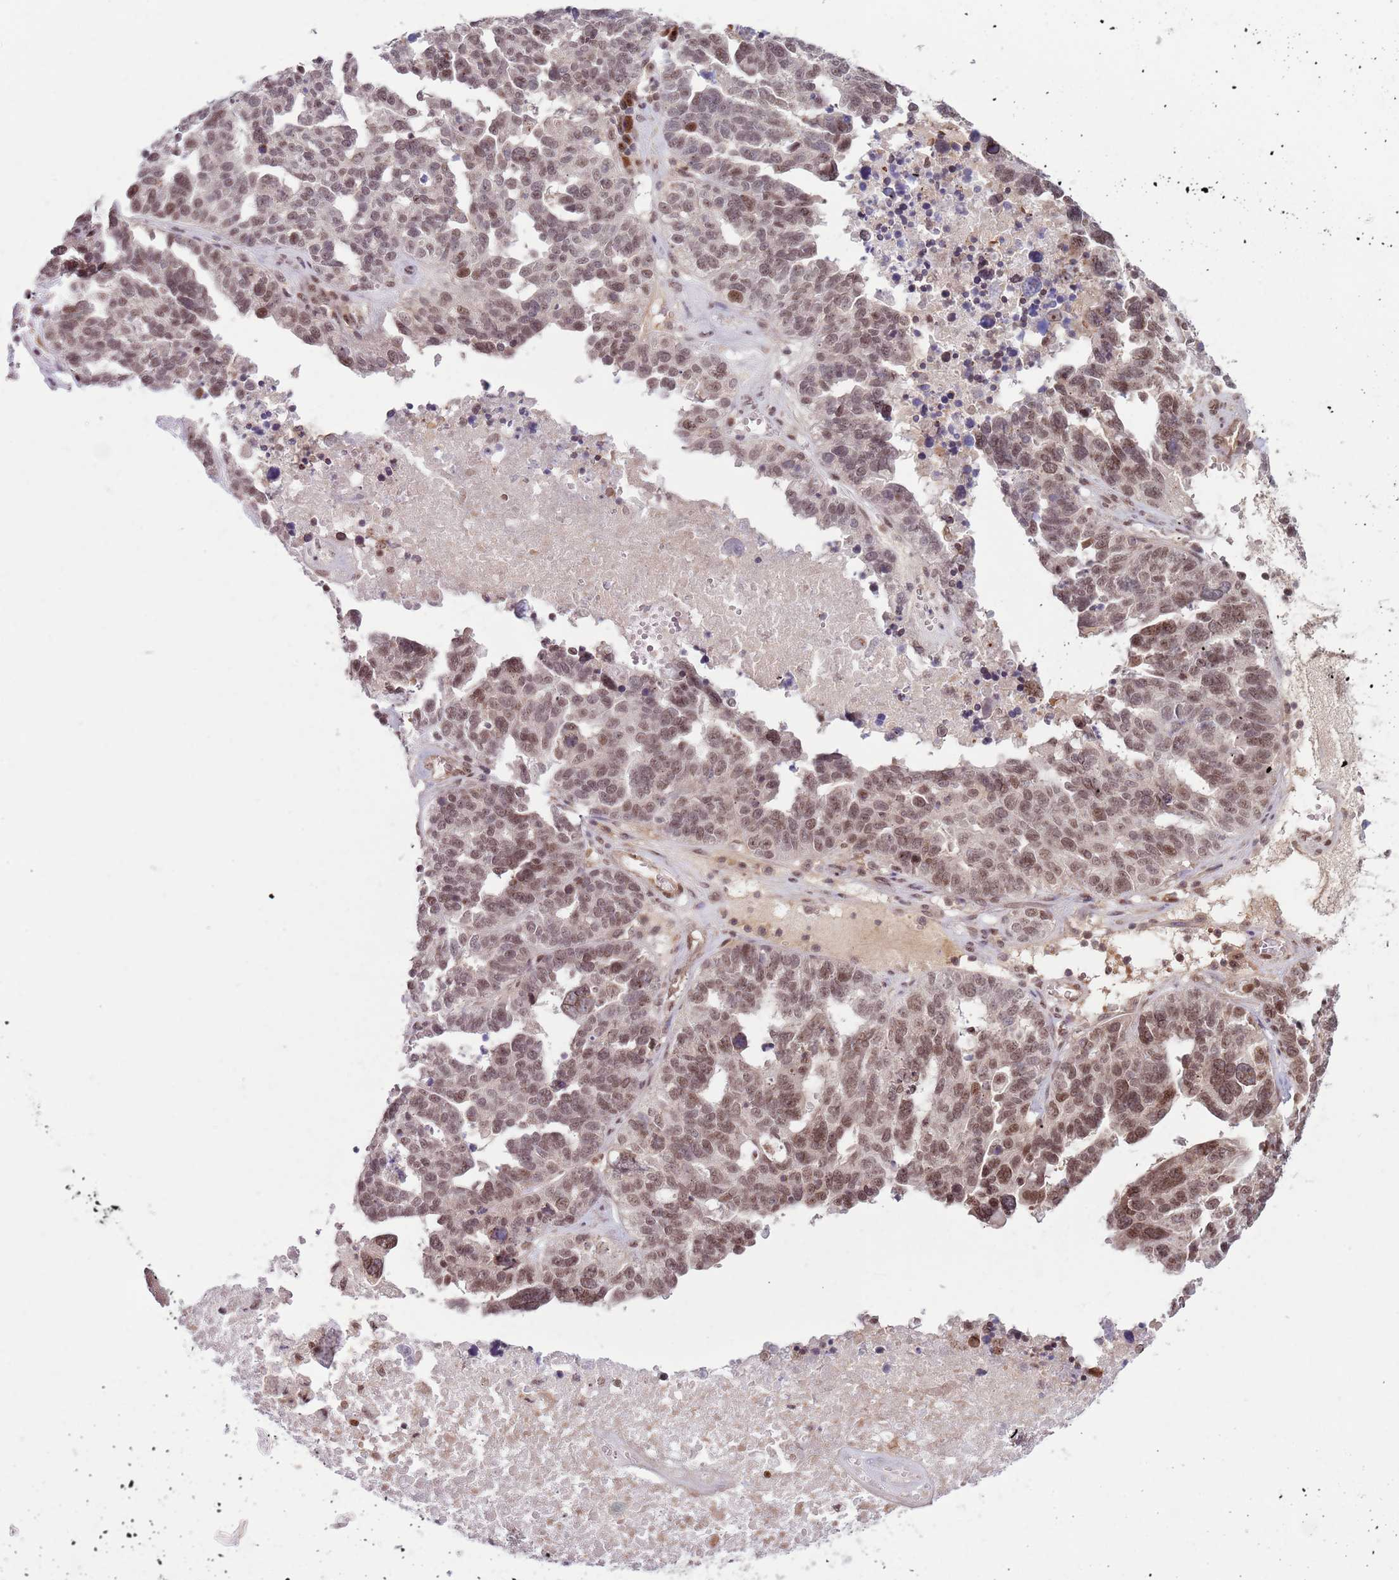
{"staining": {"intensity": "moderate", "quantity": ">75%", "location": "nuclear"}, "tissue": "ovarian cancer", "cell_type": "Tumor cells", "image_type": "cancer", "snomed": [{"axis": "morphology", "description": "Cystadenocarcinoma, serous, NOS"}, {"axis": "topography", "description": "Ovary"}], "caption": "An immunohistochemistry micrograph of neoplastic tissue is shown. Protein staining in brown shows moderate nuclear positivity in ovarian cancer within tumor cells.", "gene": "SIPA1L3", "patient": {"sex": "female", "age": 59}}